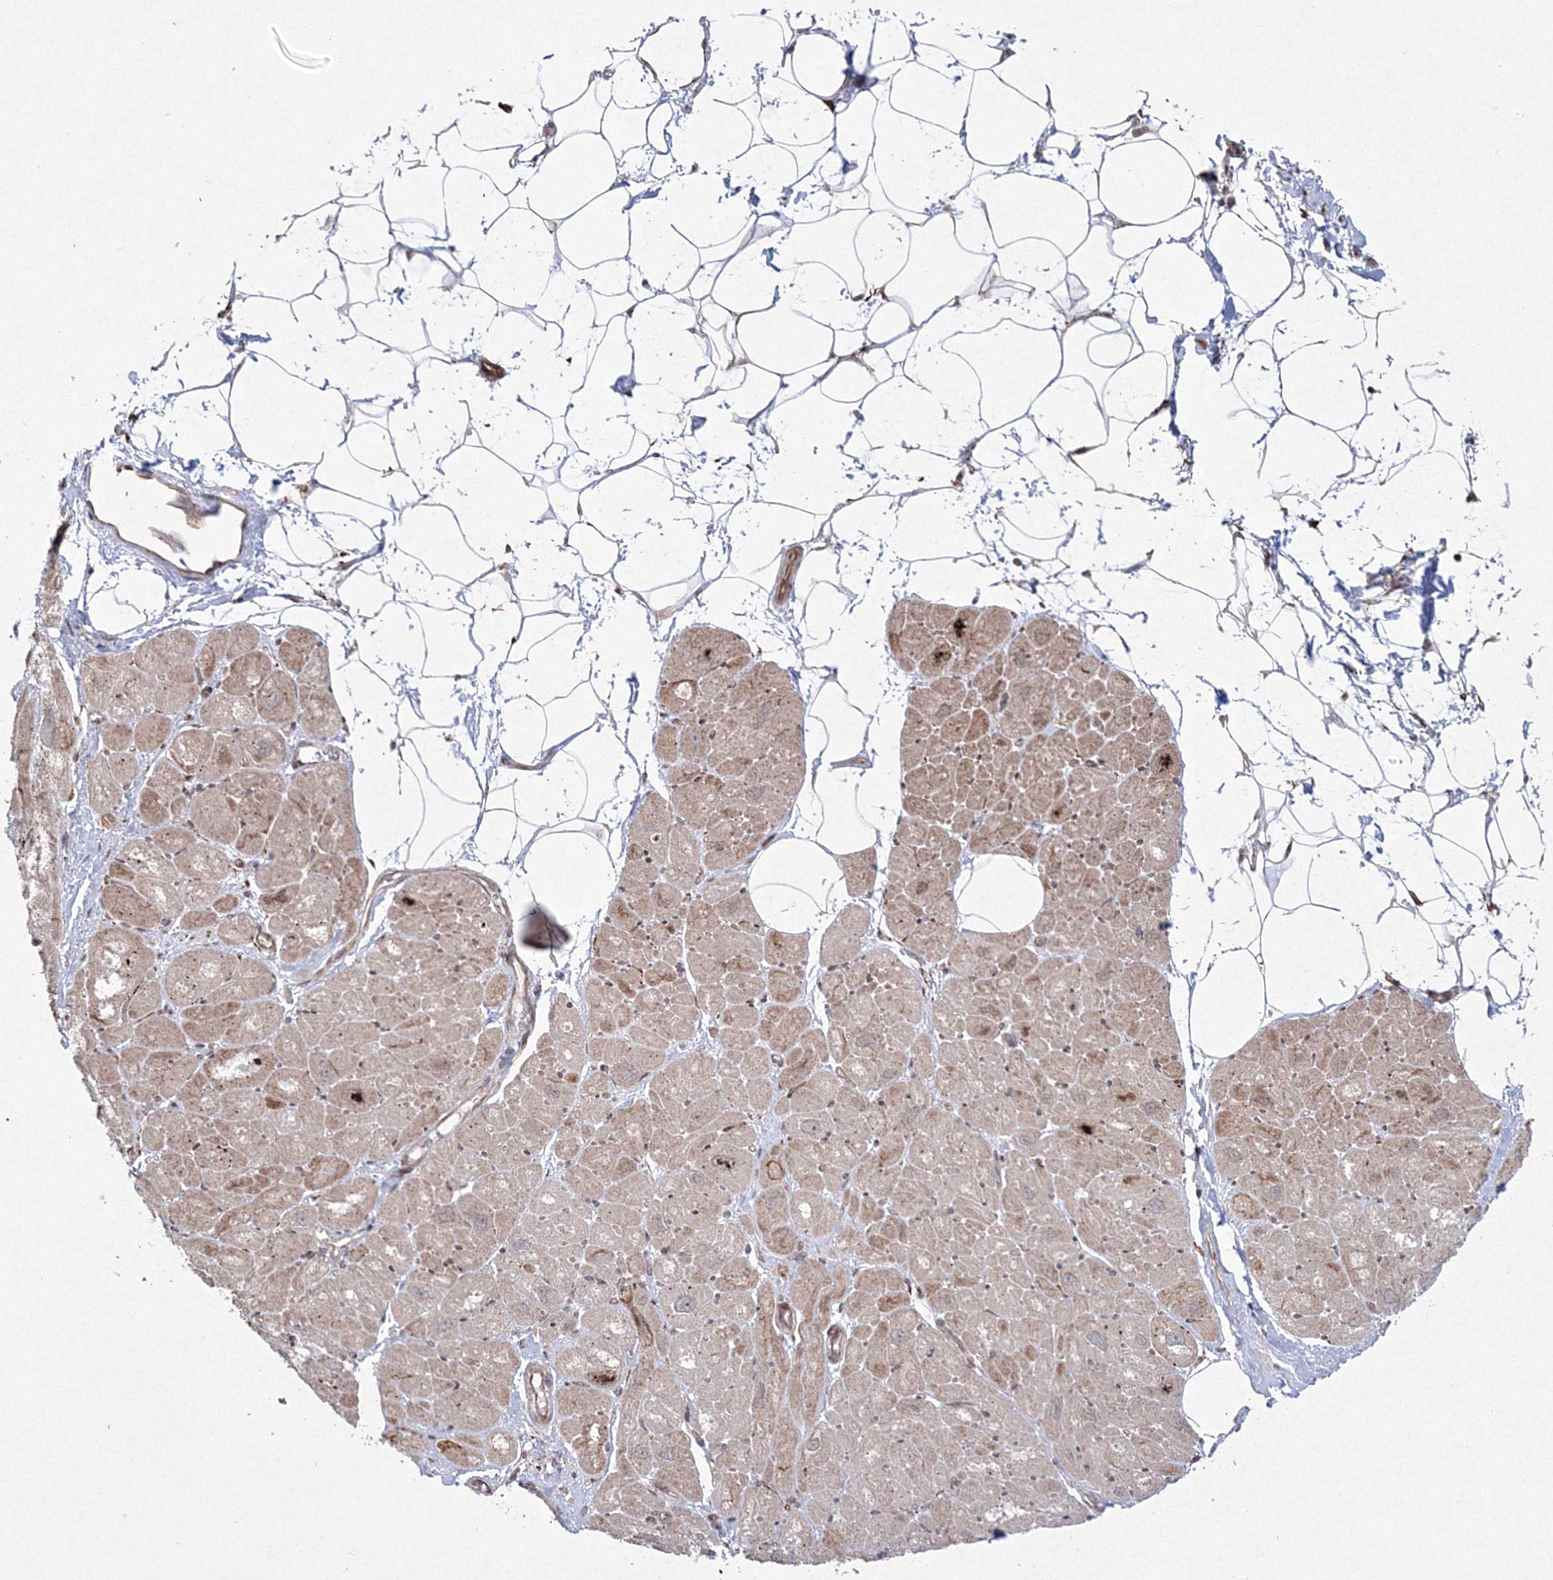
{"staining": {"intensity": "weak", "quantity": ">75%", "location": "cytoplasmic/membranous"}, "tissue": "heart muscle", "cell_type": "Cardiomyocytes", "image_type": "normal", "snomed": [{"axis": "morphology", "description": "Normal tissue, NOS"}, {"axis": "topography", "description": "Heart"}], "caption": "Normal heart muscle exhibits weak cytoplasmic/membranous positivity in approximately >75% of cardiomyocytes Nuclei are stained in blue..", "gene": "EFCAB12", "patient": {"sex": "male", "age": 50}}